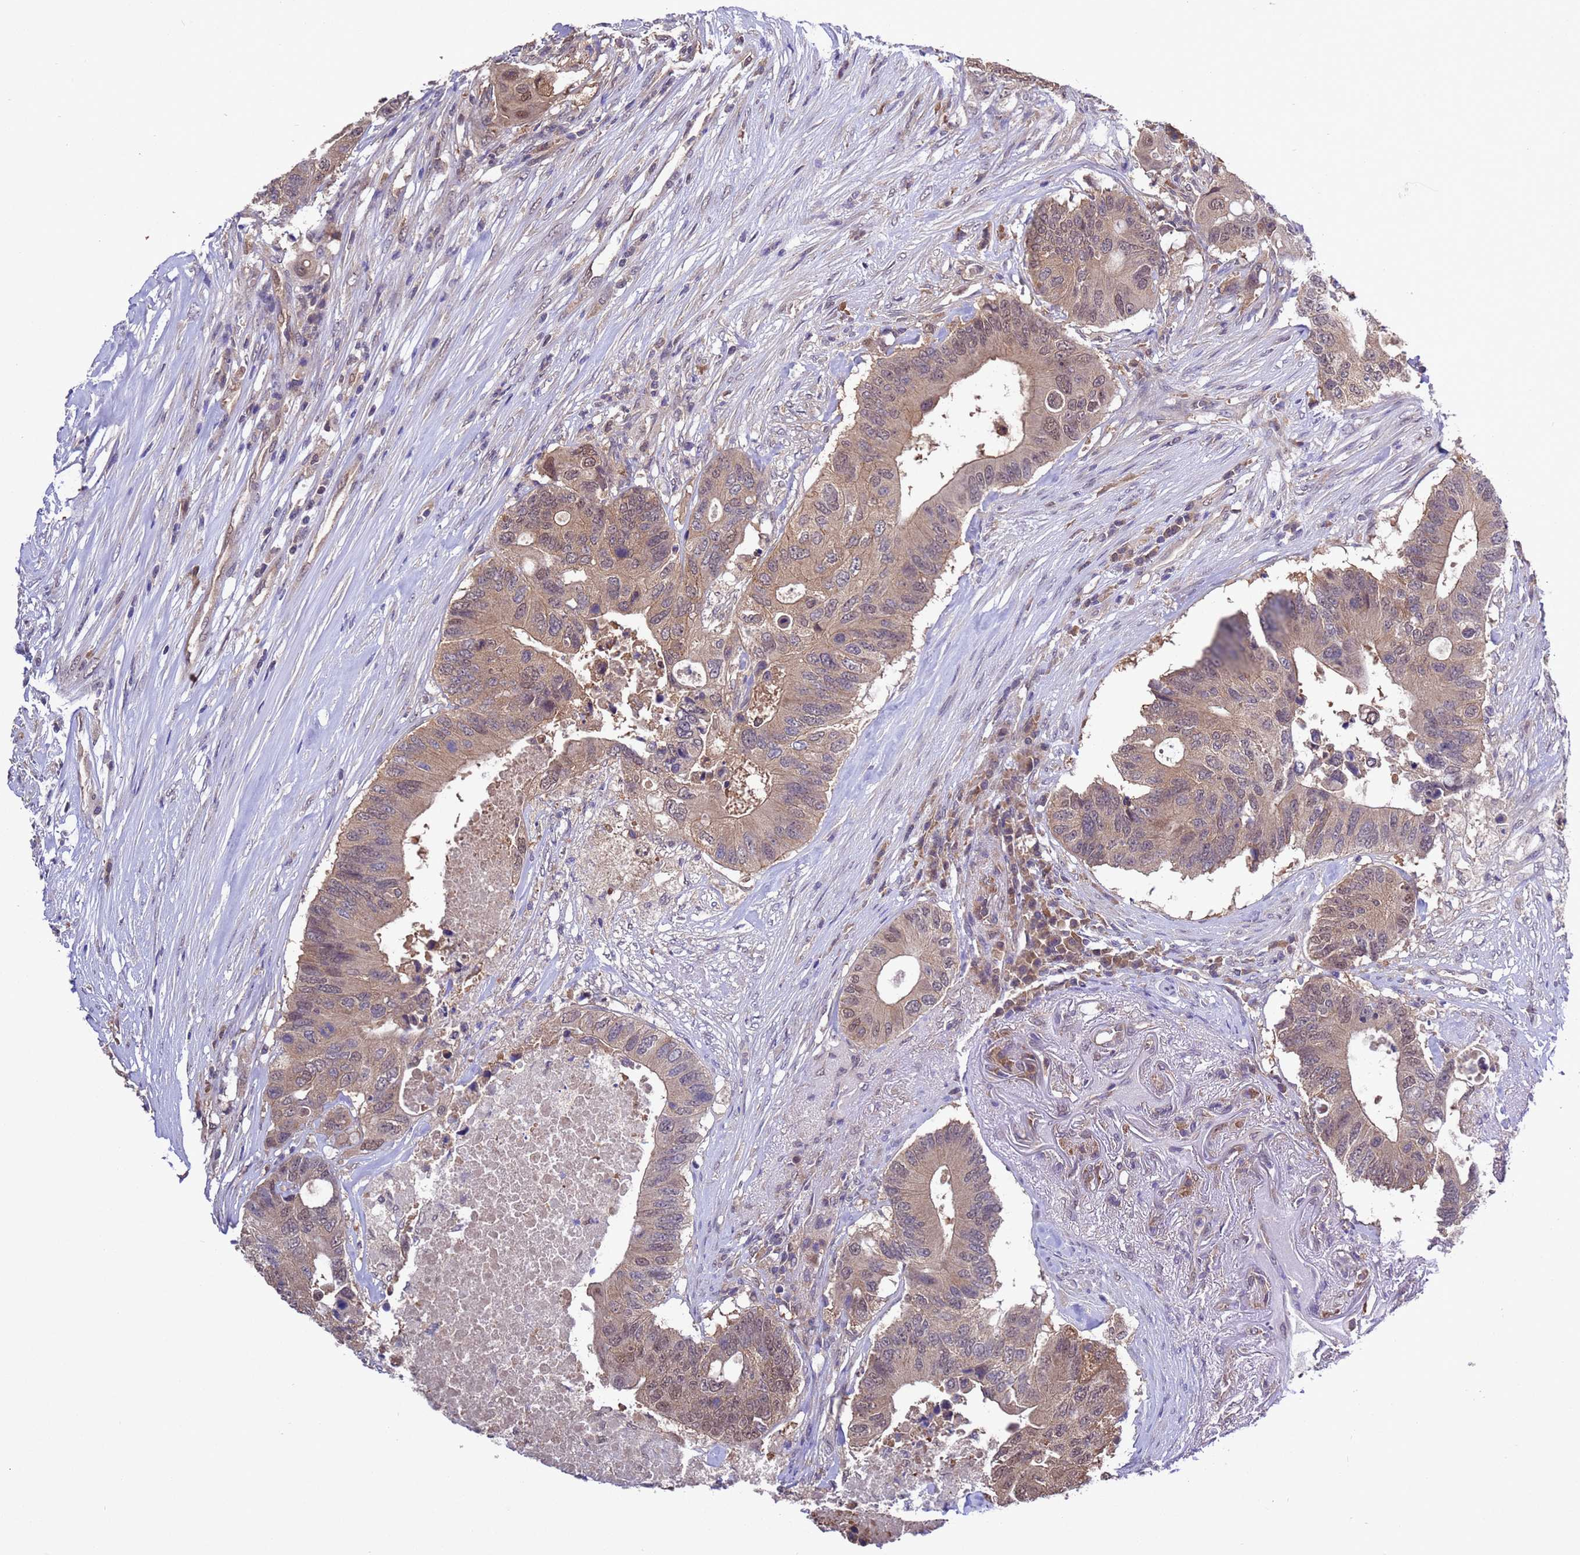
{"staining": {"intensity": "weak", "quantity": ">75%", "location": "cytoplasmic/membranous,nuclear"}, "tissue": "colorectal cancer", "cell_type": "Tumor cells", "image_type": "cancer", "snomed": [{"axis": "morphology", "description": "Adenocarcinoma, NOS"}, {"axis": "topography", "description": "Colon"}], "caption": "The histopathology image demonstrates immunohistochemical staining of colorectal cancer. There is weak cytoplasmic/membranous and nuclear positivity is appreciated in about >75% of tumor cells. (DAB IHC, brown staining for protein, blue staining for nuclei).", "gene": "ZFP69B", "patient": {"sex": "male", "age": 71}}